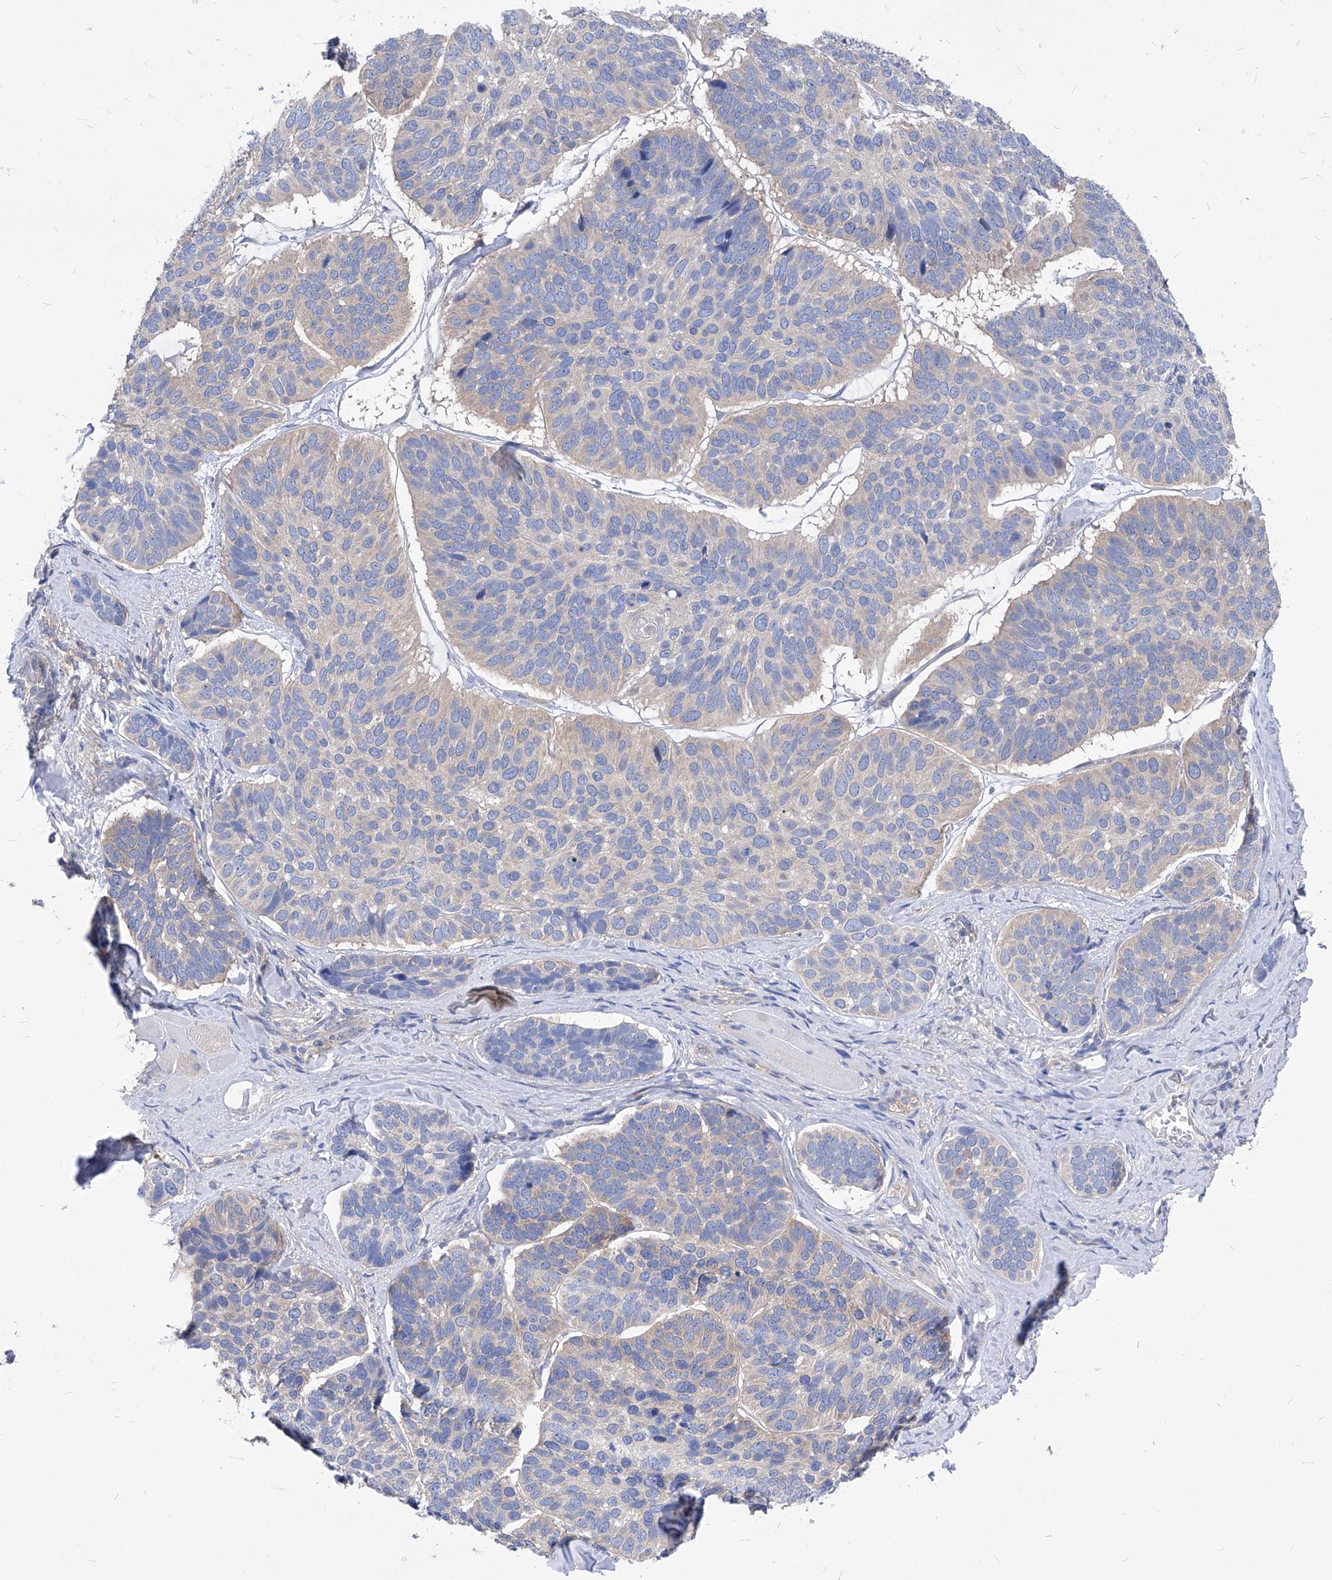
{"staining": {"intensity": "weak", "quantity": "<25%", "location": "cytoplasmic/membranous"}, "tissue": "skin cancer", "cell_type": "Tumor cells", "image_type": "cancer", "snomed": [{"axis": "morphology", "description": "Basal cell carcinoma"}, {"axis": "topography", "description": "Skin"}], "caption": "An immunohistochemistry photomicrograph of skin basal cell carcinoma is shown. There is no staining in tumor cells of skin basal cell carcinoma.", "gene": "XPNPEP1", "patient": {"sex": "male", "age": 62}}